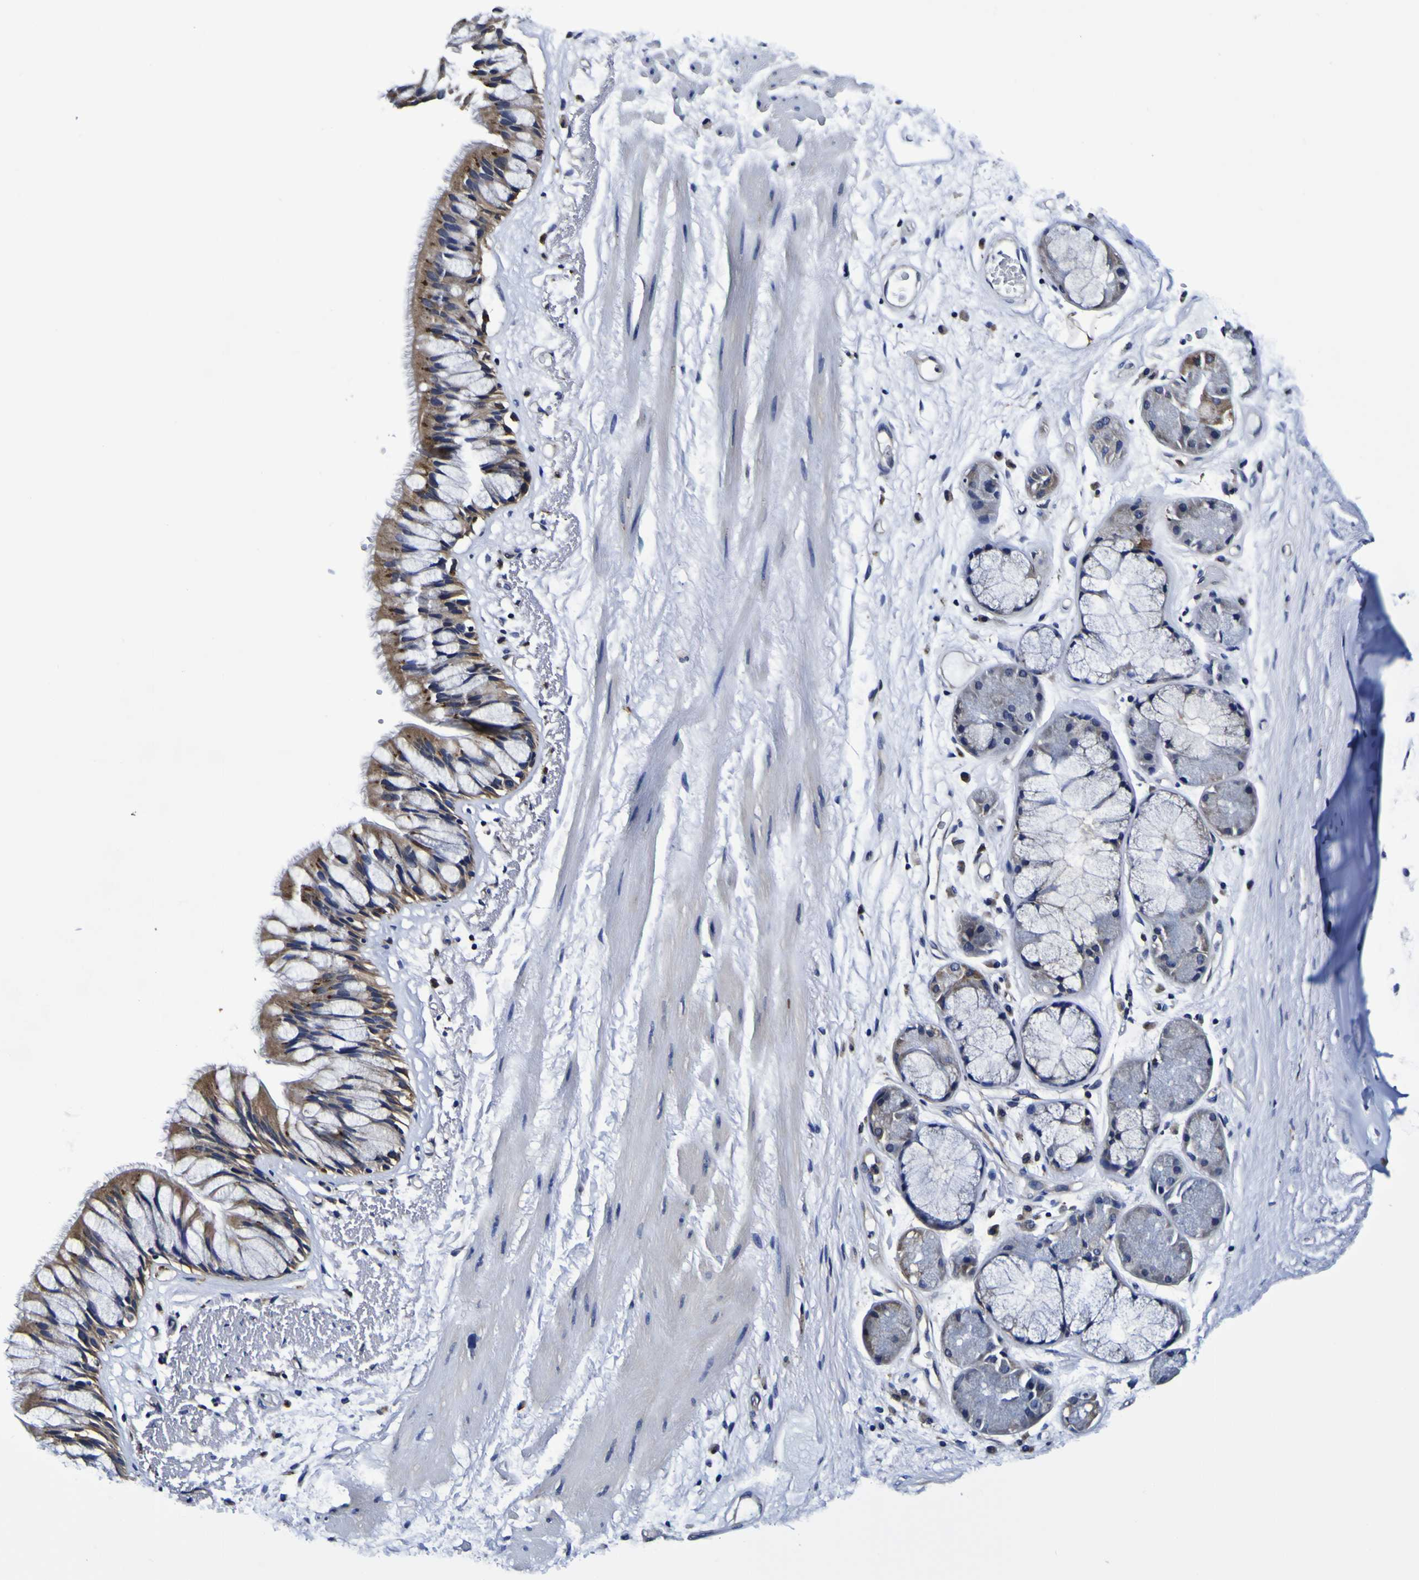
{"staining": {"intensity": "weak", "quantity": "25%-75%", "location": "cytoplasmic/membranous"}, "tissue": "bronchus", "cell_type": "Respiratory epithelial cells", "image_type": "normal", "snomed": [{"axis": "morphology", "description": "Normal tissue, NOS"}, {"axis": "topography", "description": "Bronchus"}], "caption": "Immunohistochemistry (DAB (3,3'-diaminobenzidine)) staining of benign human bronchus displays weak cytoplasmic/membranous protein expression in about 25%-75% of respiratory epithelial cells.", "gene": "GPX1", "patient": {"sex": "male", "age": 66}}